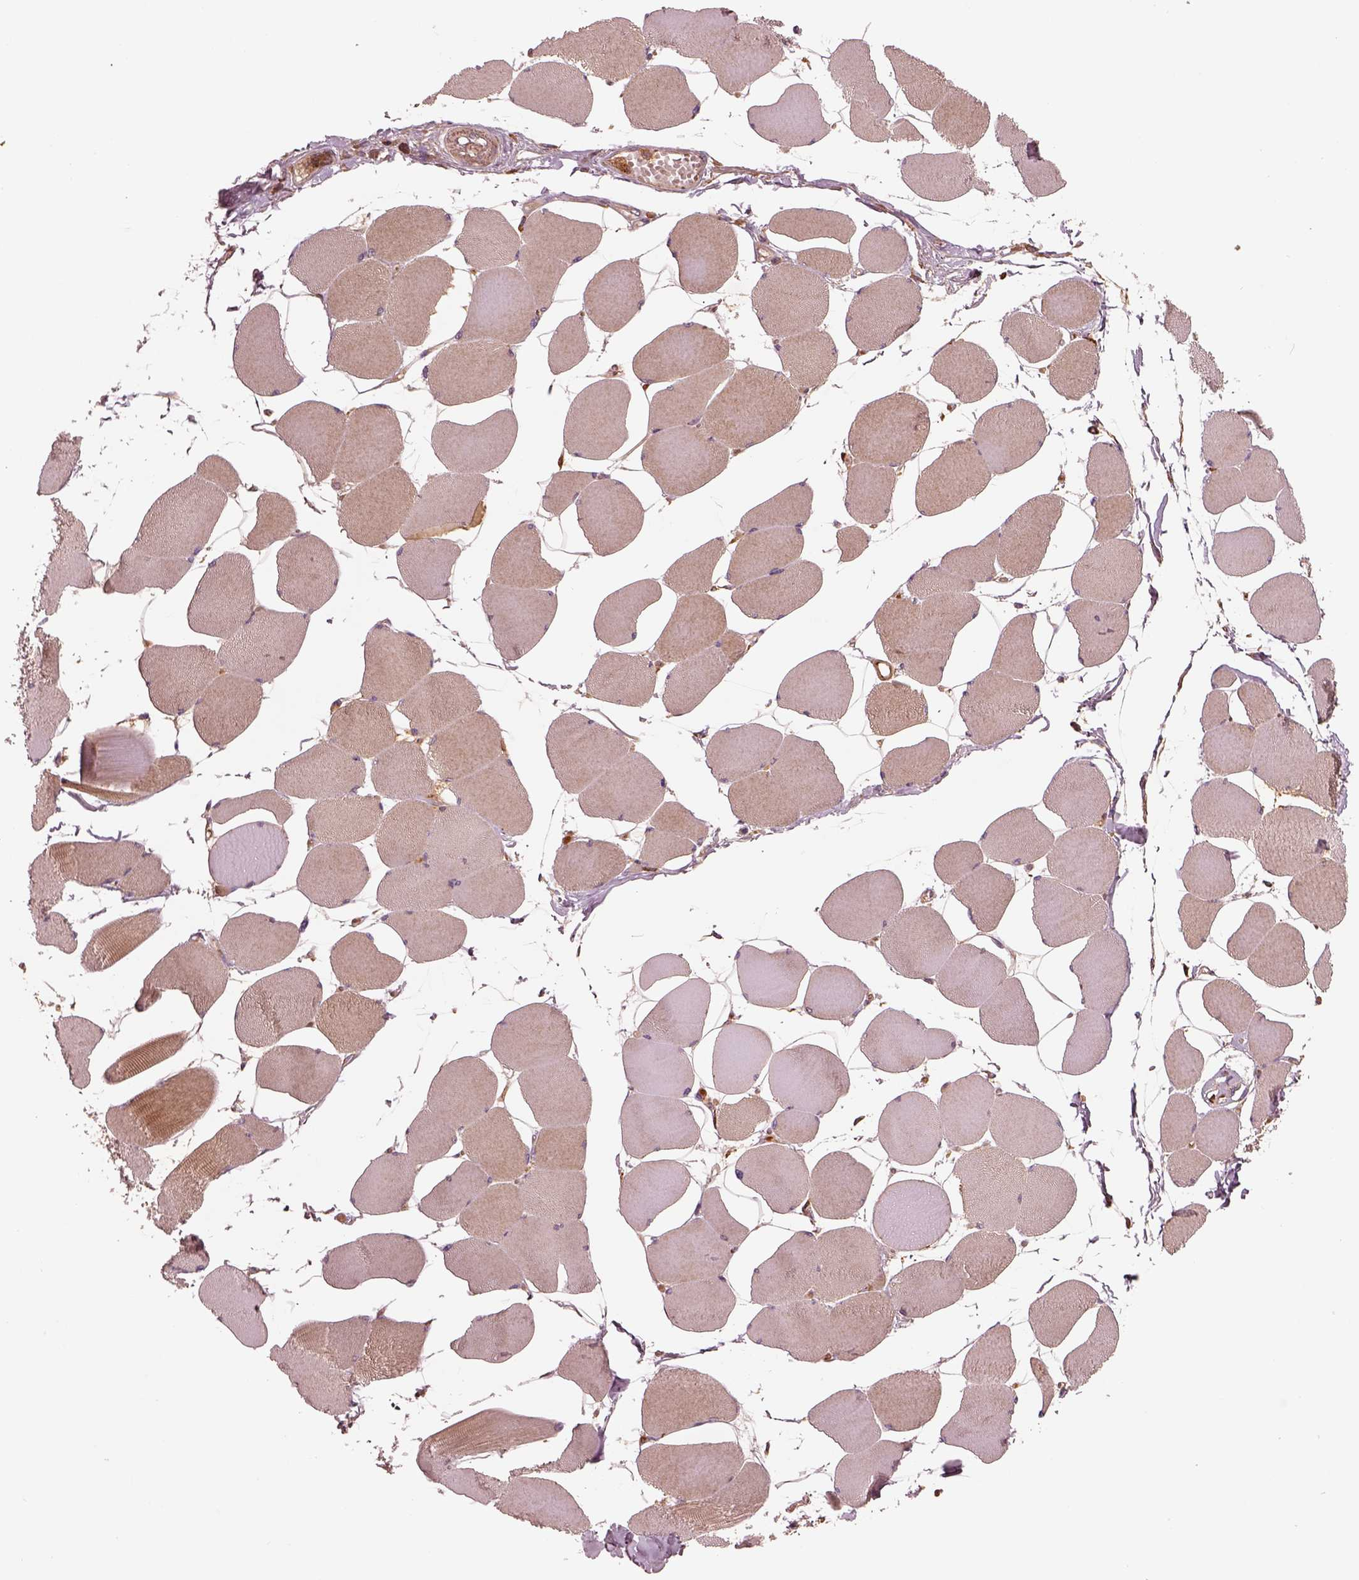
{"staining": {"intensity": "moderate", "quantity": "<25%", "location": "cytoplasmic/membranous"}, "tissue": "skeletal muscle", "cell_type": "Myocytes", "image_type": "normal", "snomed": [{"axis": "morphology", "description": "Normal tissue, NOS"}, {"axis": "topography", "description": "Skeletal muscle"}], "caption": "Moderate cytoplasmic/membranous expression is appreciated in approximately <25% of myocytes in benign skeletal muscle.", "gene": "ASCC2", "patient": {"sex": "female", "age": 75}}